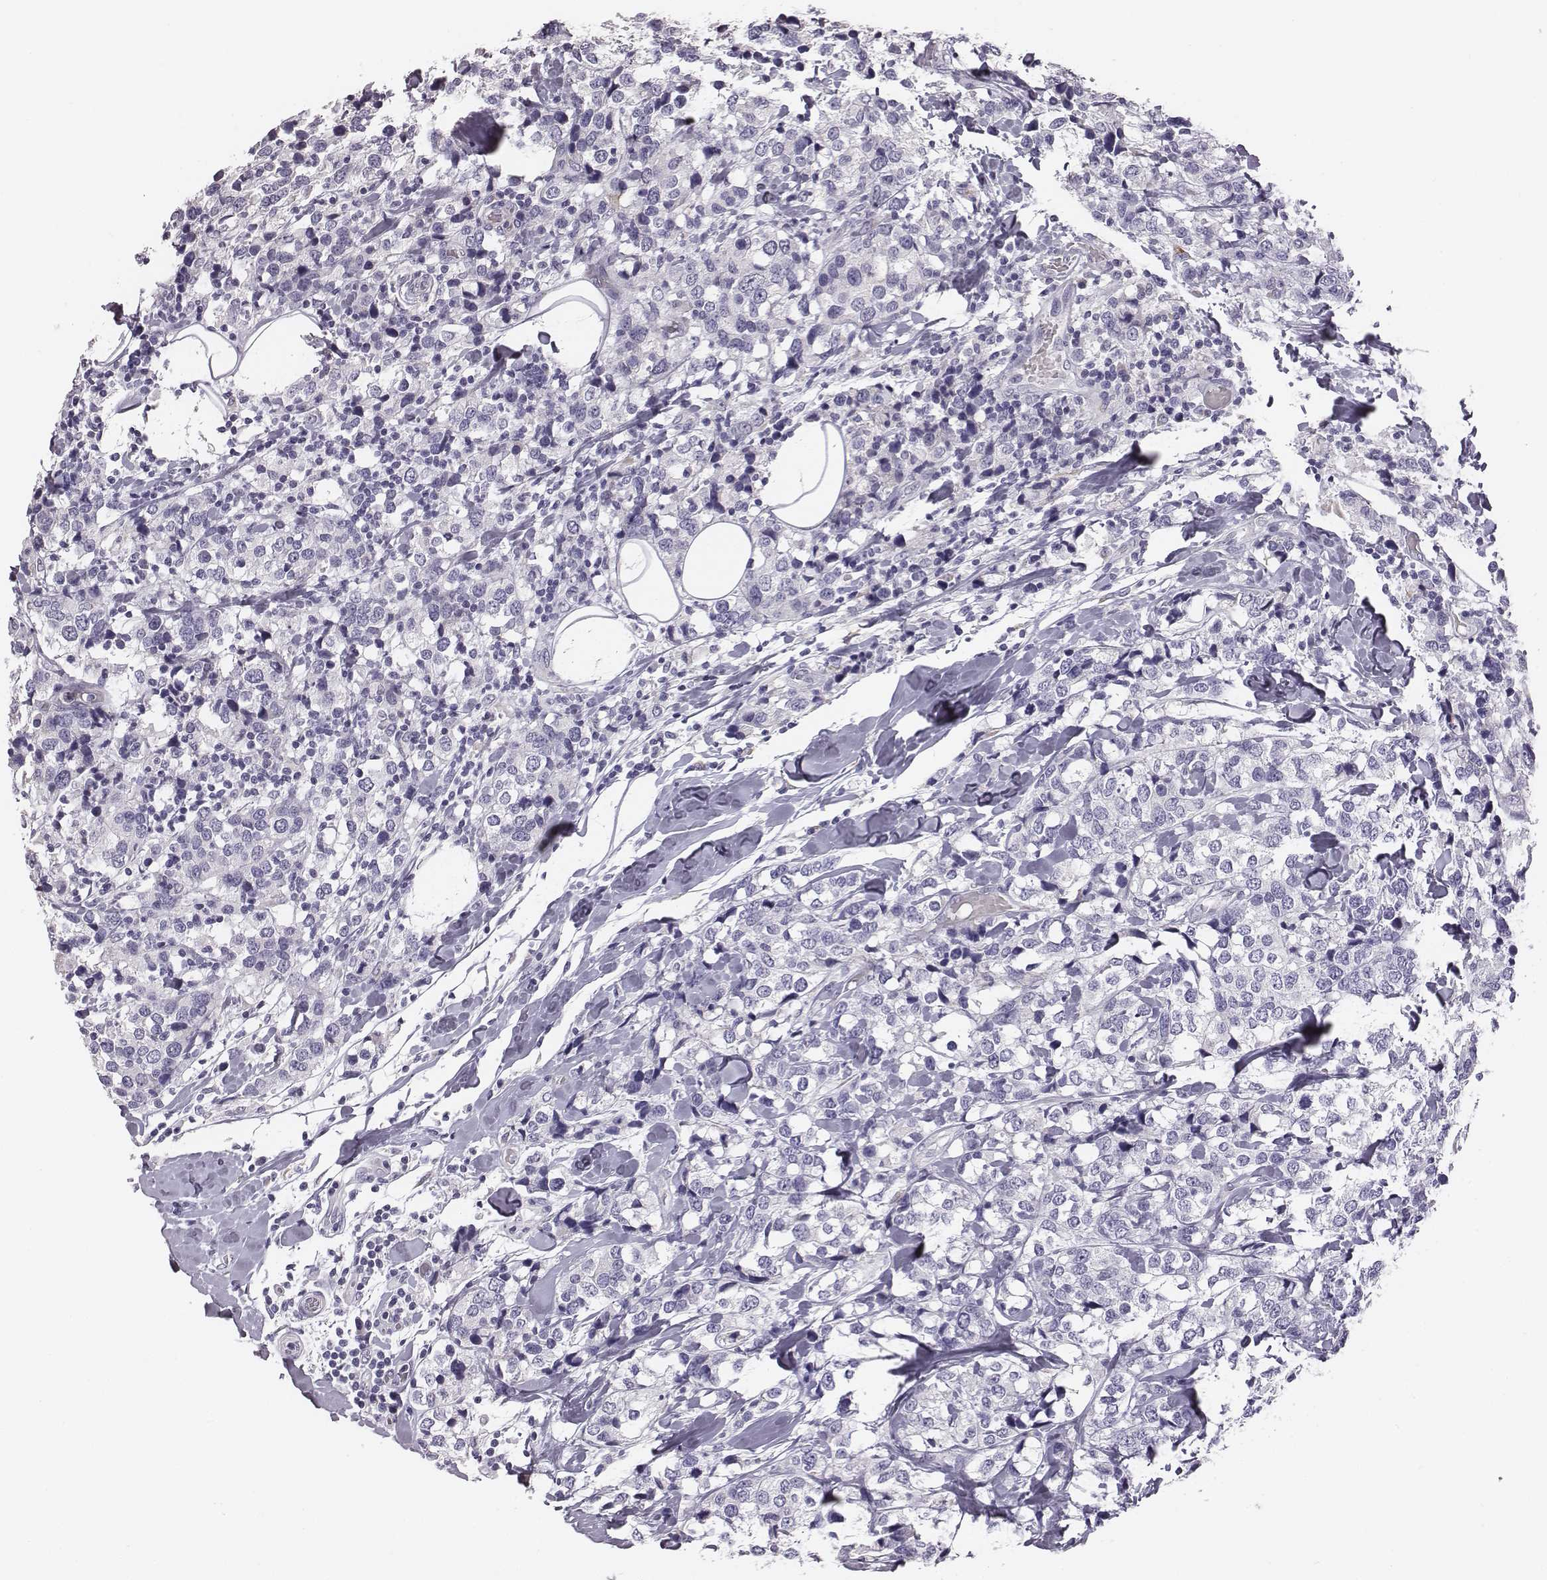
{"staining": {"intensity": "negative", "quantity": "none", "location": "none"}, "tissue": "breast cancer", "cell_type": "Tumor cells", "image_type": "cancer", "snomed": [{"axis": "morphology", "description": "Lobular carcinoma"}, {"axis": "topography", "description": "Breast"}], "caption": "IHC image of human breast lobular carcinoma stained for a protein (brown), which displays no expression in tumor cells. Brightfield microscopy of immunohistochemistry (IHC) stained with DAB (3,3'-diaminobenzidine) (brown) and hematoxylin (blue), captured at high magnification.", "gene": "GUCA1A", "patient": {"sex": "female", "age": 59}}